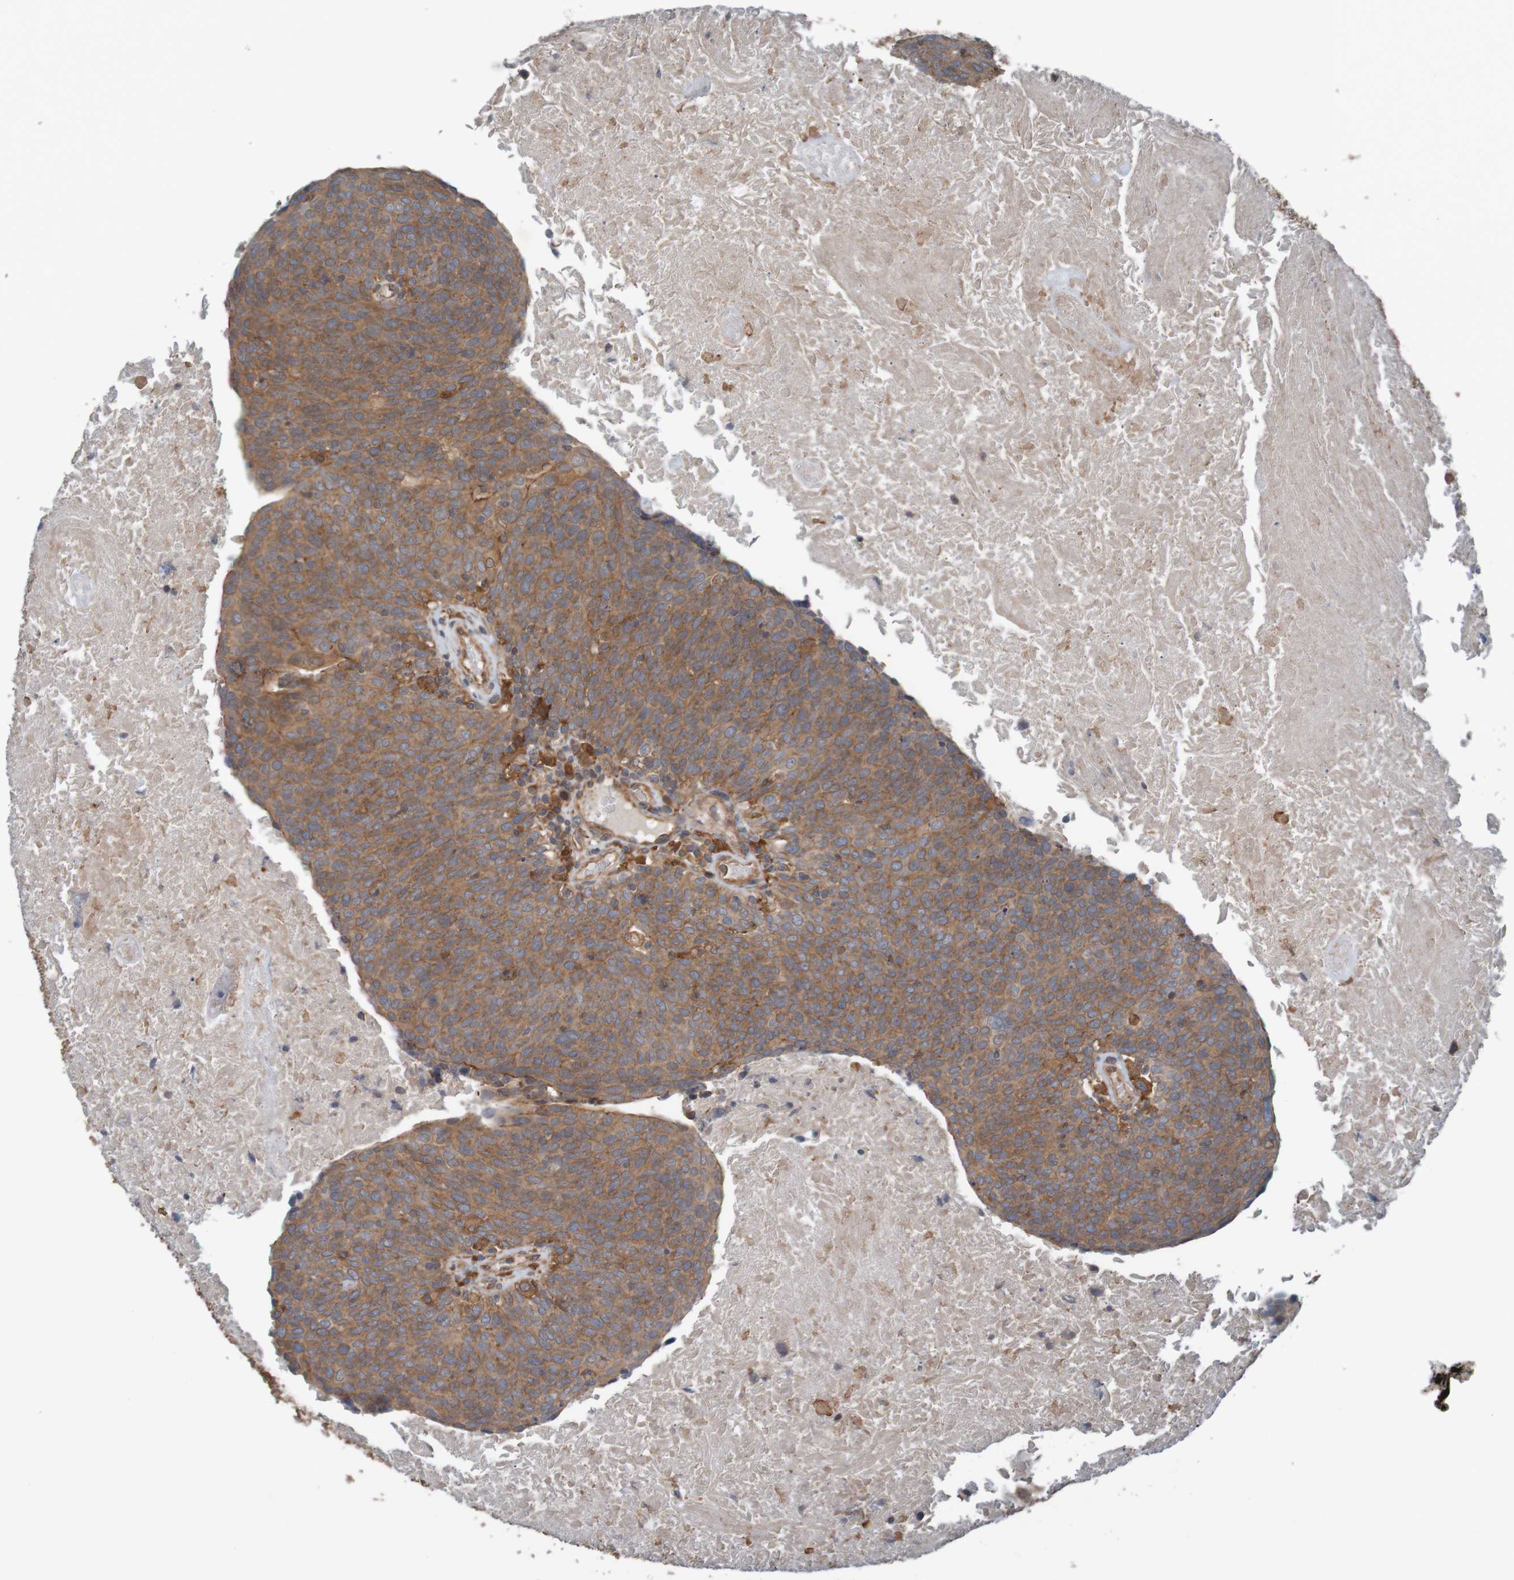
{"staining": {"intensity": "weak", "quantity": ">75%", "location": "cytoplasmic/membranous"}, "tissue": "head and neck cancer", "cell_type": "Tumor cells", "image_type": "cancer", "snomed": [{"axis": "morphology", "description": "Squamous cell carcinoma, NOS"}, {"axis": "morphology", "description": "Squamous cell carcinoma, metastatic, NOS"}, {"axis": "topography", "description": "Lymph node"}, {"axis": "topography", "description": "Head-Neck"}], "caption": "IHC histopathology image of head and neck metastatic squamous cell carcinoma stained for a protein (brown), which exhibits low levels of weak cytoplasmic/membranous positivity in about >75% of tumor cells.", "gene": "ARHGEF11", "patient": {"sex": "male", "age": 62}}